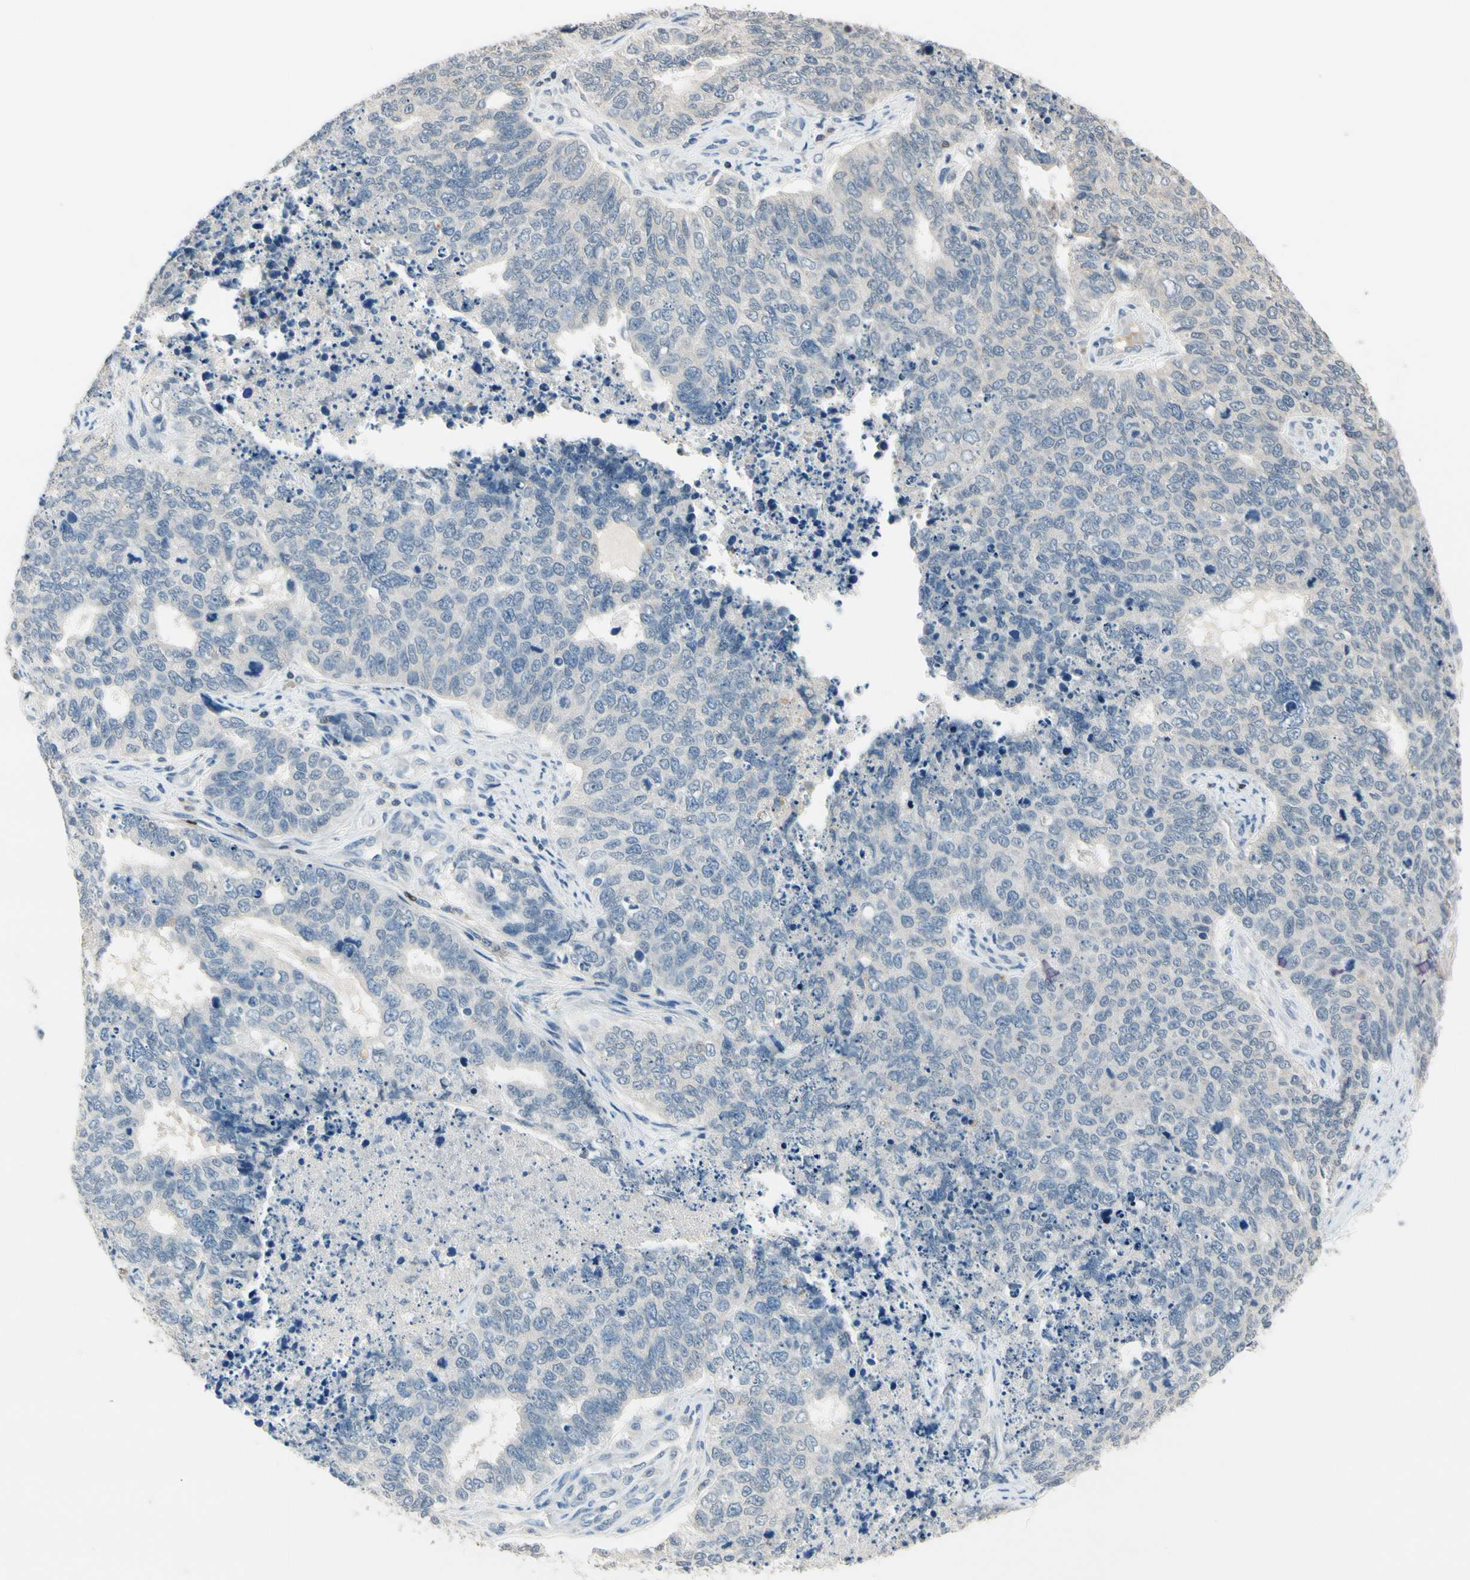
{"staining": {"intensity": "negative", "quantity": "none", "location": "none"}, "tissue": "cervical cancer", "cell_type": "Tumor cells", "image_type": "cancer", "snomed": [{"axis": "morphology", "description": "Squamous cell carcinoma, NOS"}, {"axis": "topography", "description": "Cervix"}], "caption": "High power microscopy image of an IHC image of cervical cancer, revealing no significant positivity in tumor cells.", "gene": "NFATC2", "patient": {"sex": "female", "age": 63}}